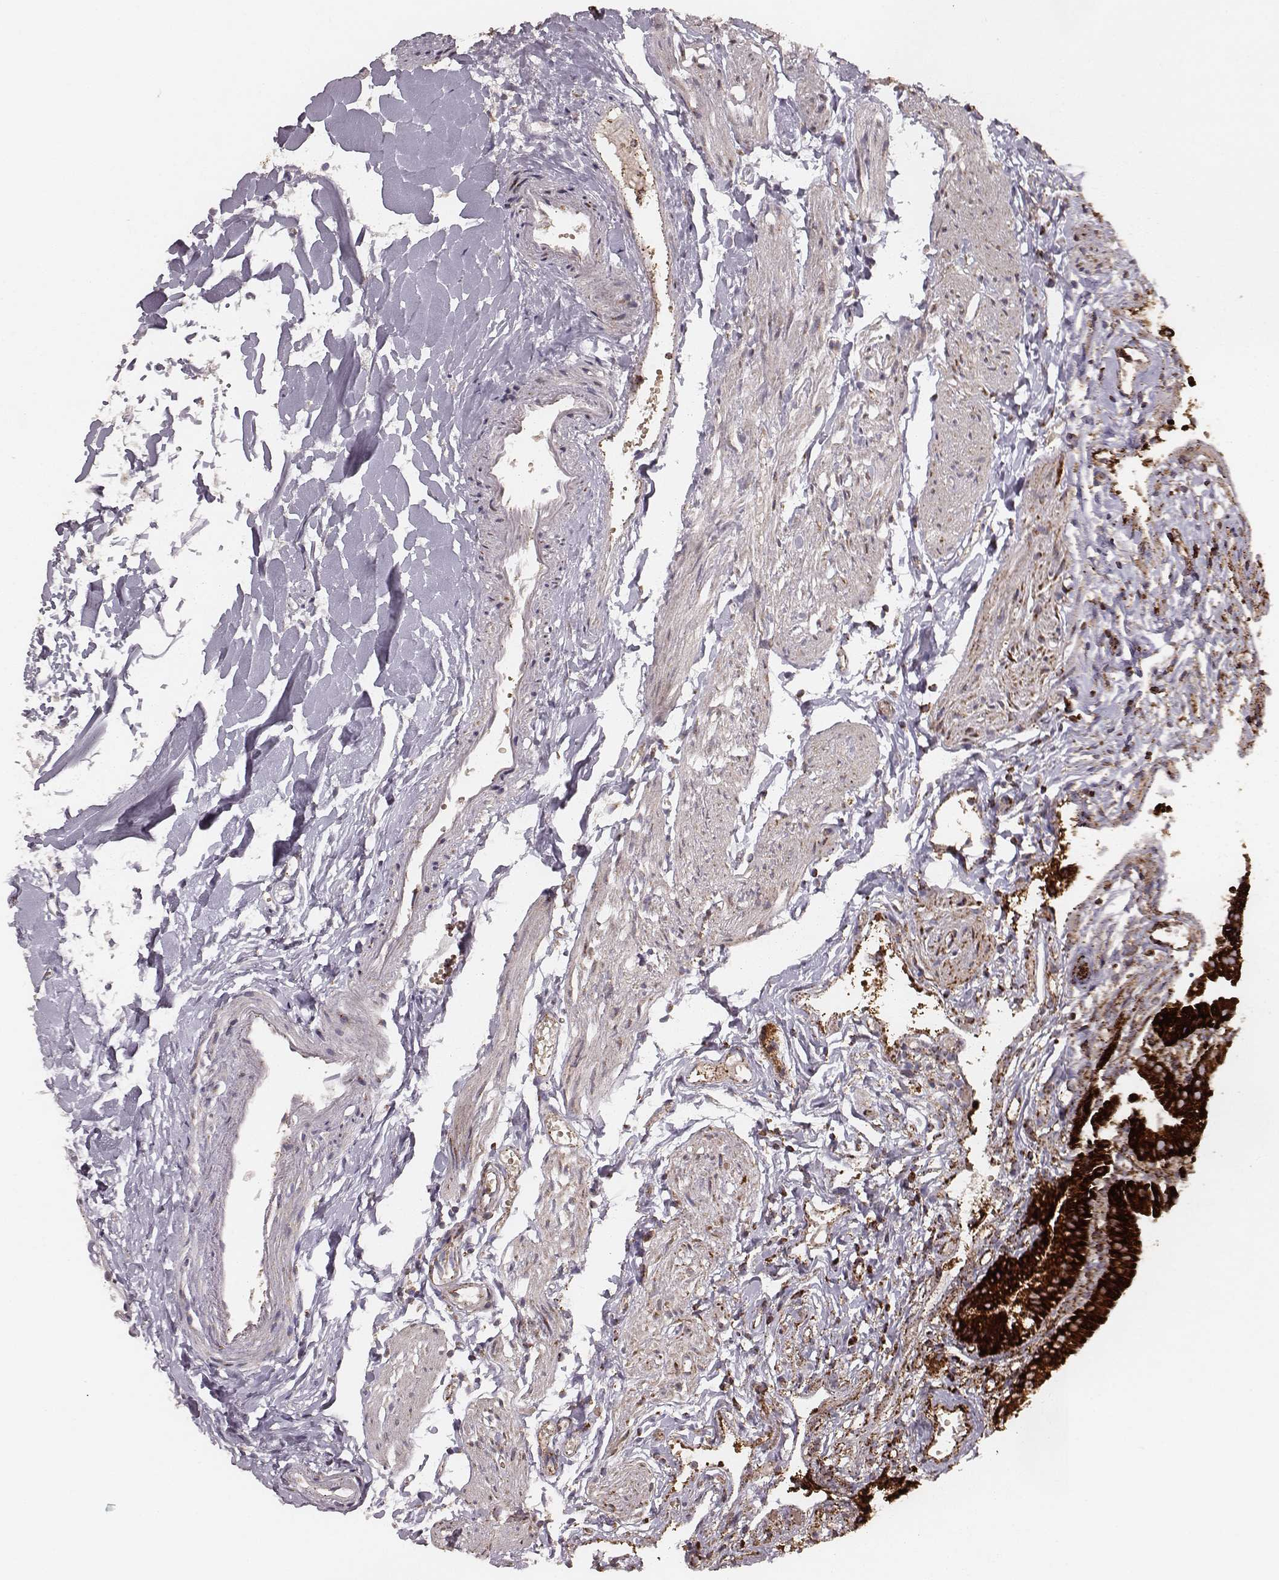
{"staining": {"intensity": "strong", "quantity": ">75%", "location": "cytoplasmic/membranous"}, "tissue": "gallbladder", "cell_type": "Glandular cells", "image_type": "normal", "snomed": [{"axis": "morphology", "description": "Normal tissue, NOS"}, {"axis": "topography", "description": "Gallbladder"}], "caption": "Glandular cells exhibit high levels of strong cytoplasmic/membranous expression in approximately >75% of cells in benign gallbladder.", "gene": "TUFM", "patient": {"sex": "female", "age": 47}}